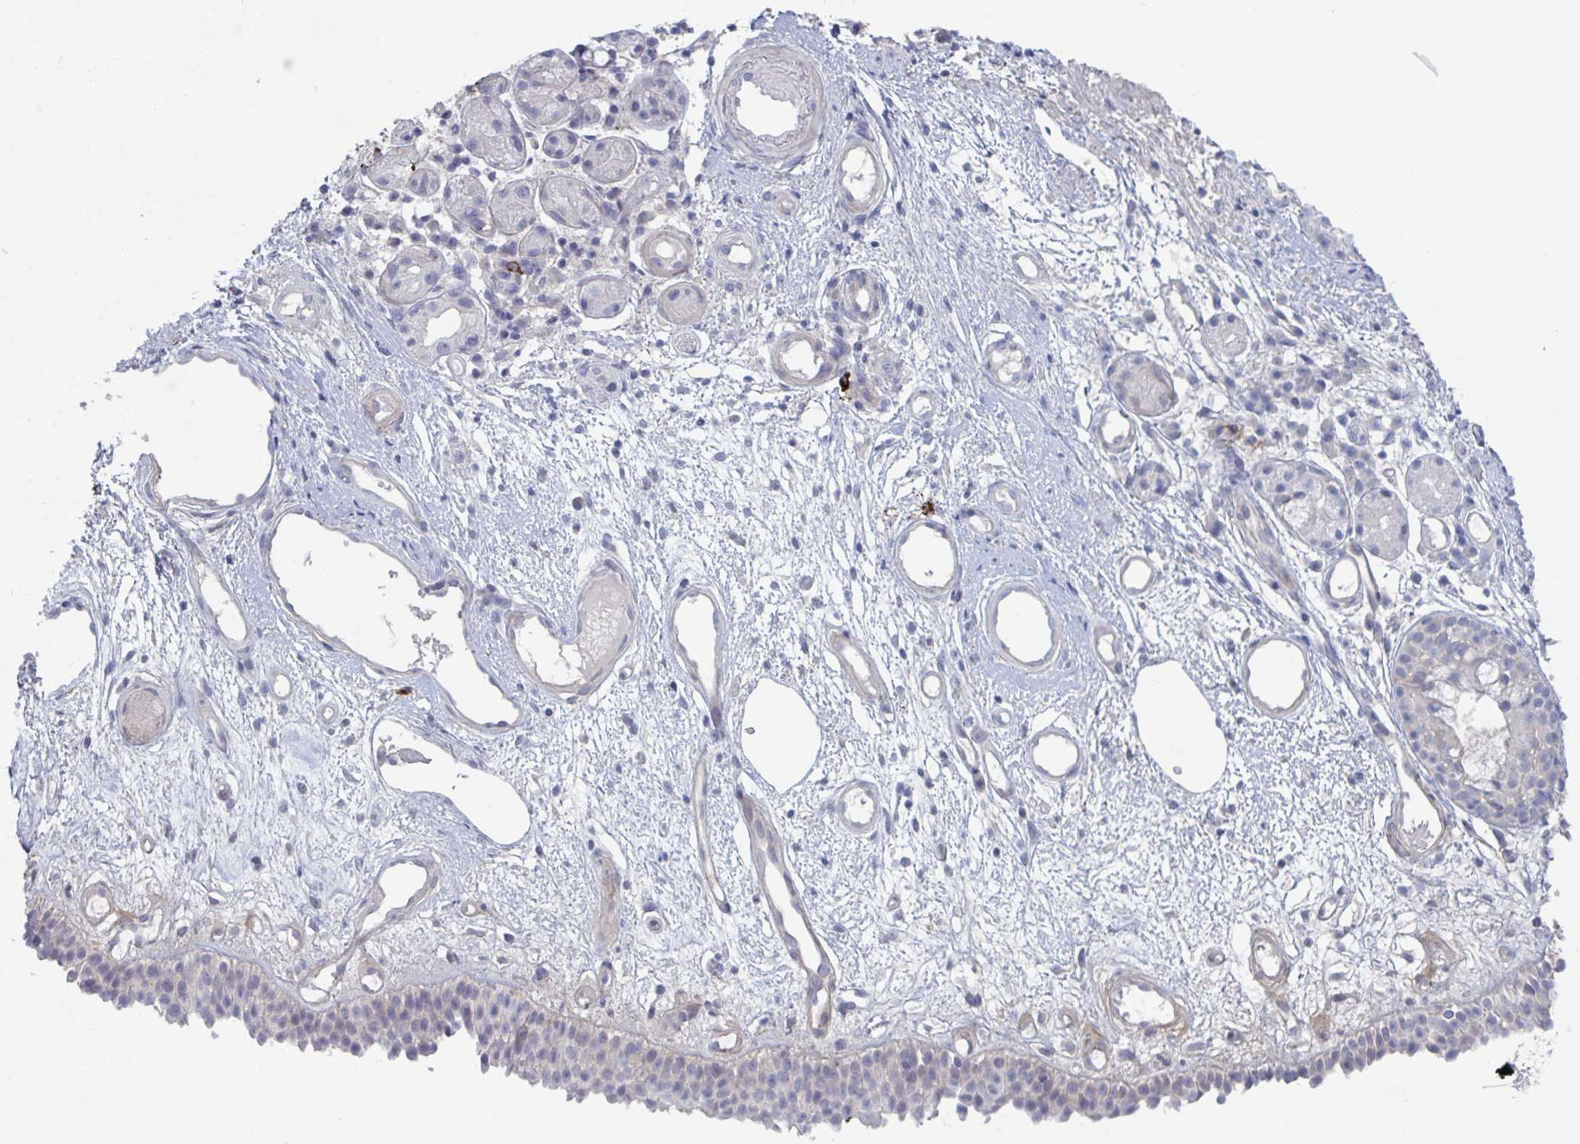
{"staining": {"intensity": "negative", "quantity": "none", "location": "none"}, "tissue": "nasopharynx", "cell_type": "Respiratory epithelial cells", "image_type": "normal", "snomed": [{"axis": "morphology", "description": "Normal tissue, NOS"}, {"axis": "morphology", "description": "Inflammation, NOS"}, {"axis": "topography", "description": "Nasopharynx"}], "caption": "DAB immunohistochemical staining of normal nasopharynx displays no significant expression in respiratory epithelial cells. Brightfield microscopy of IHC stained with DAB (brown) and hematoxylin (blue), captured at high magnification.", "gene": "STK26", "patient": {"sex": "male", "age": 54}}